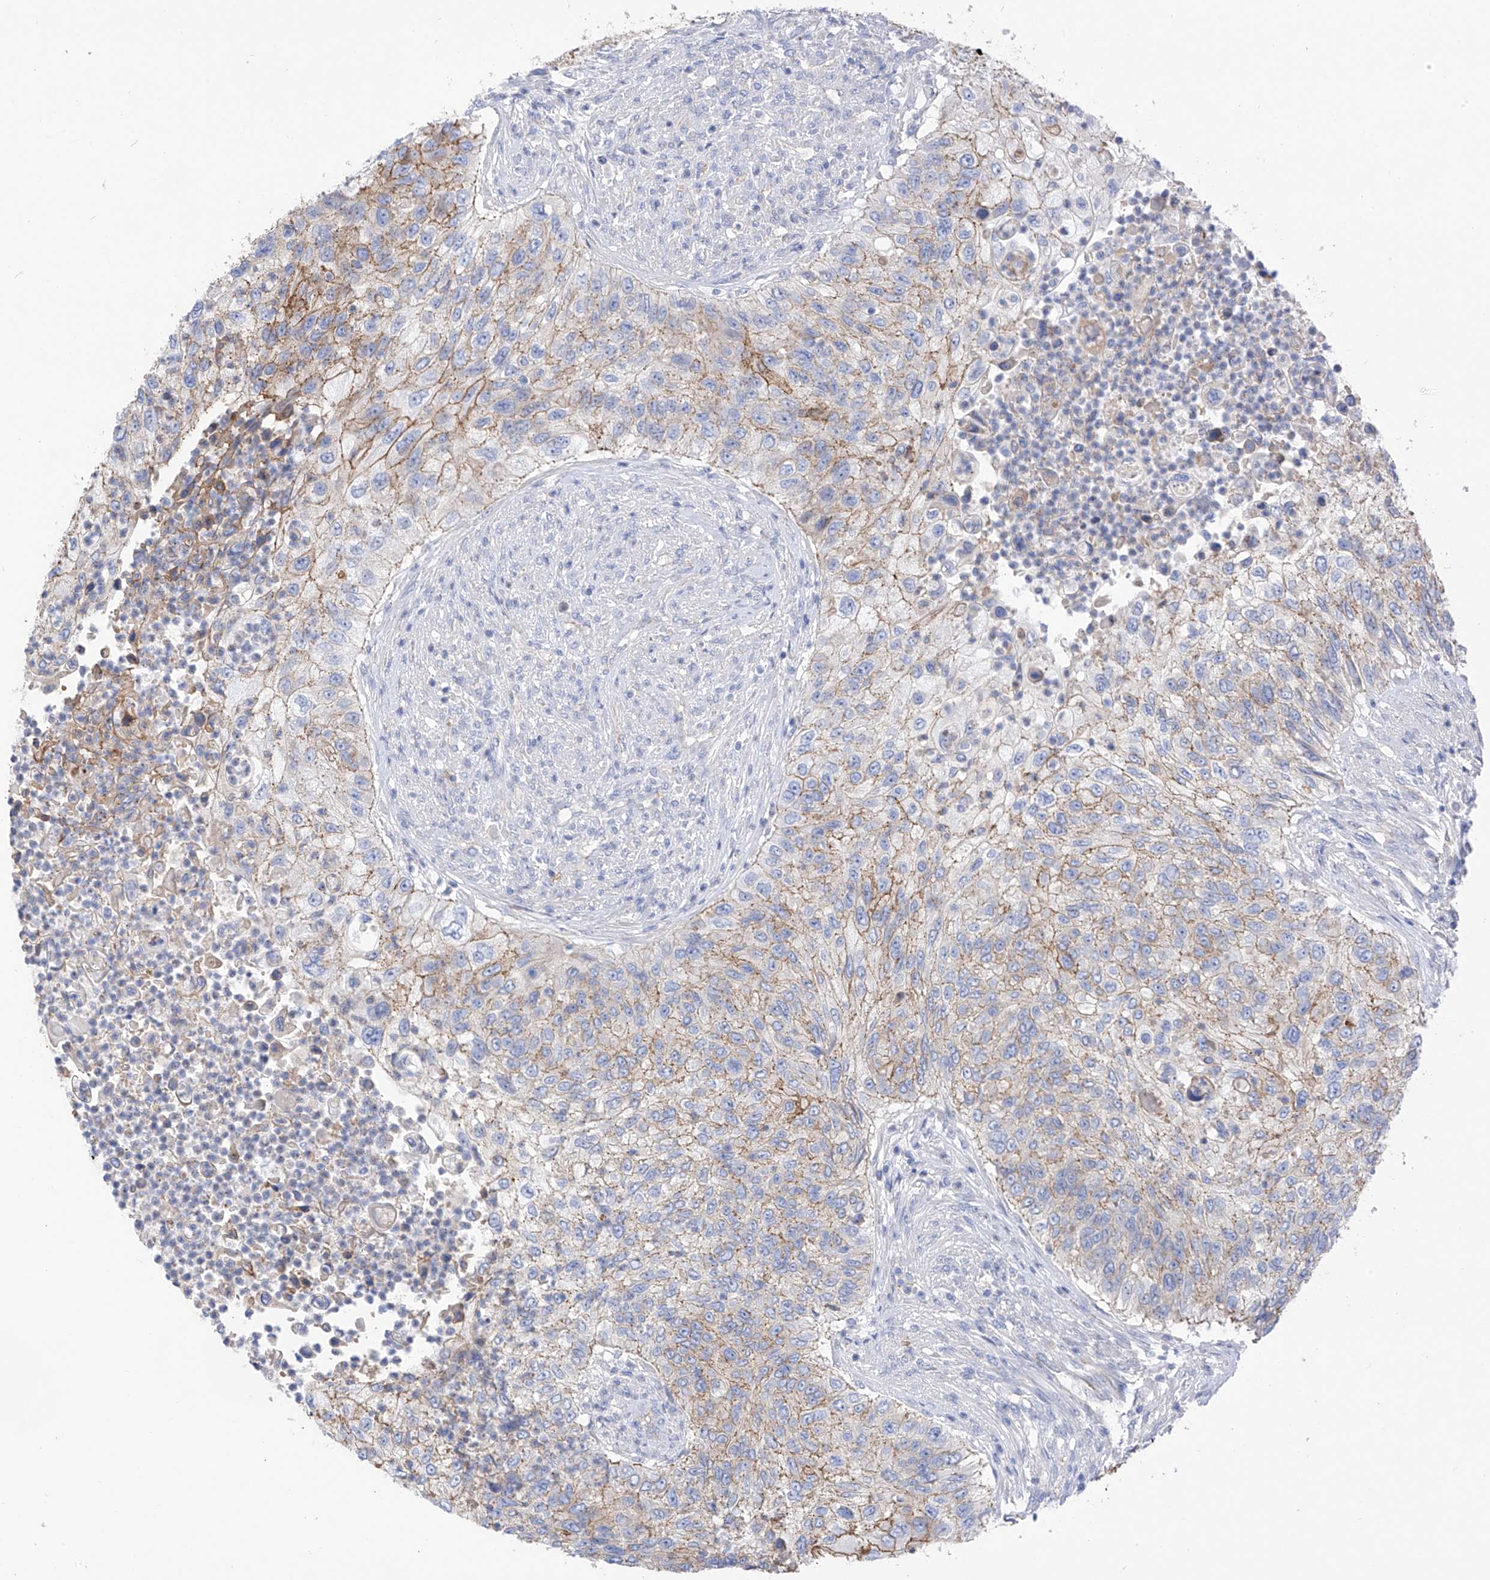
{"staining": {"intensity": "moderate", "quantity": "25%-75%", "location": "cytoplasmic/membranous"}, "tissue": "urothelial cancer", "cell_type": "Tumor cells", "image_type": "cancer", "snomed": [{"axis": "morphology", "description": "Urothelial carcinoma, High grade"}, {"axis": "topography", "description": "Urinary bladder"}], "caption": "Protein expression analysis of human urothelial cancer reveals moderate cytoplasmic/membranous positivity in about 25%-75% of tumor cells.", "gene": "ITGA9", "patient": {"sex": "female", "age": 60}}